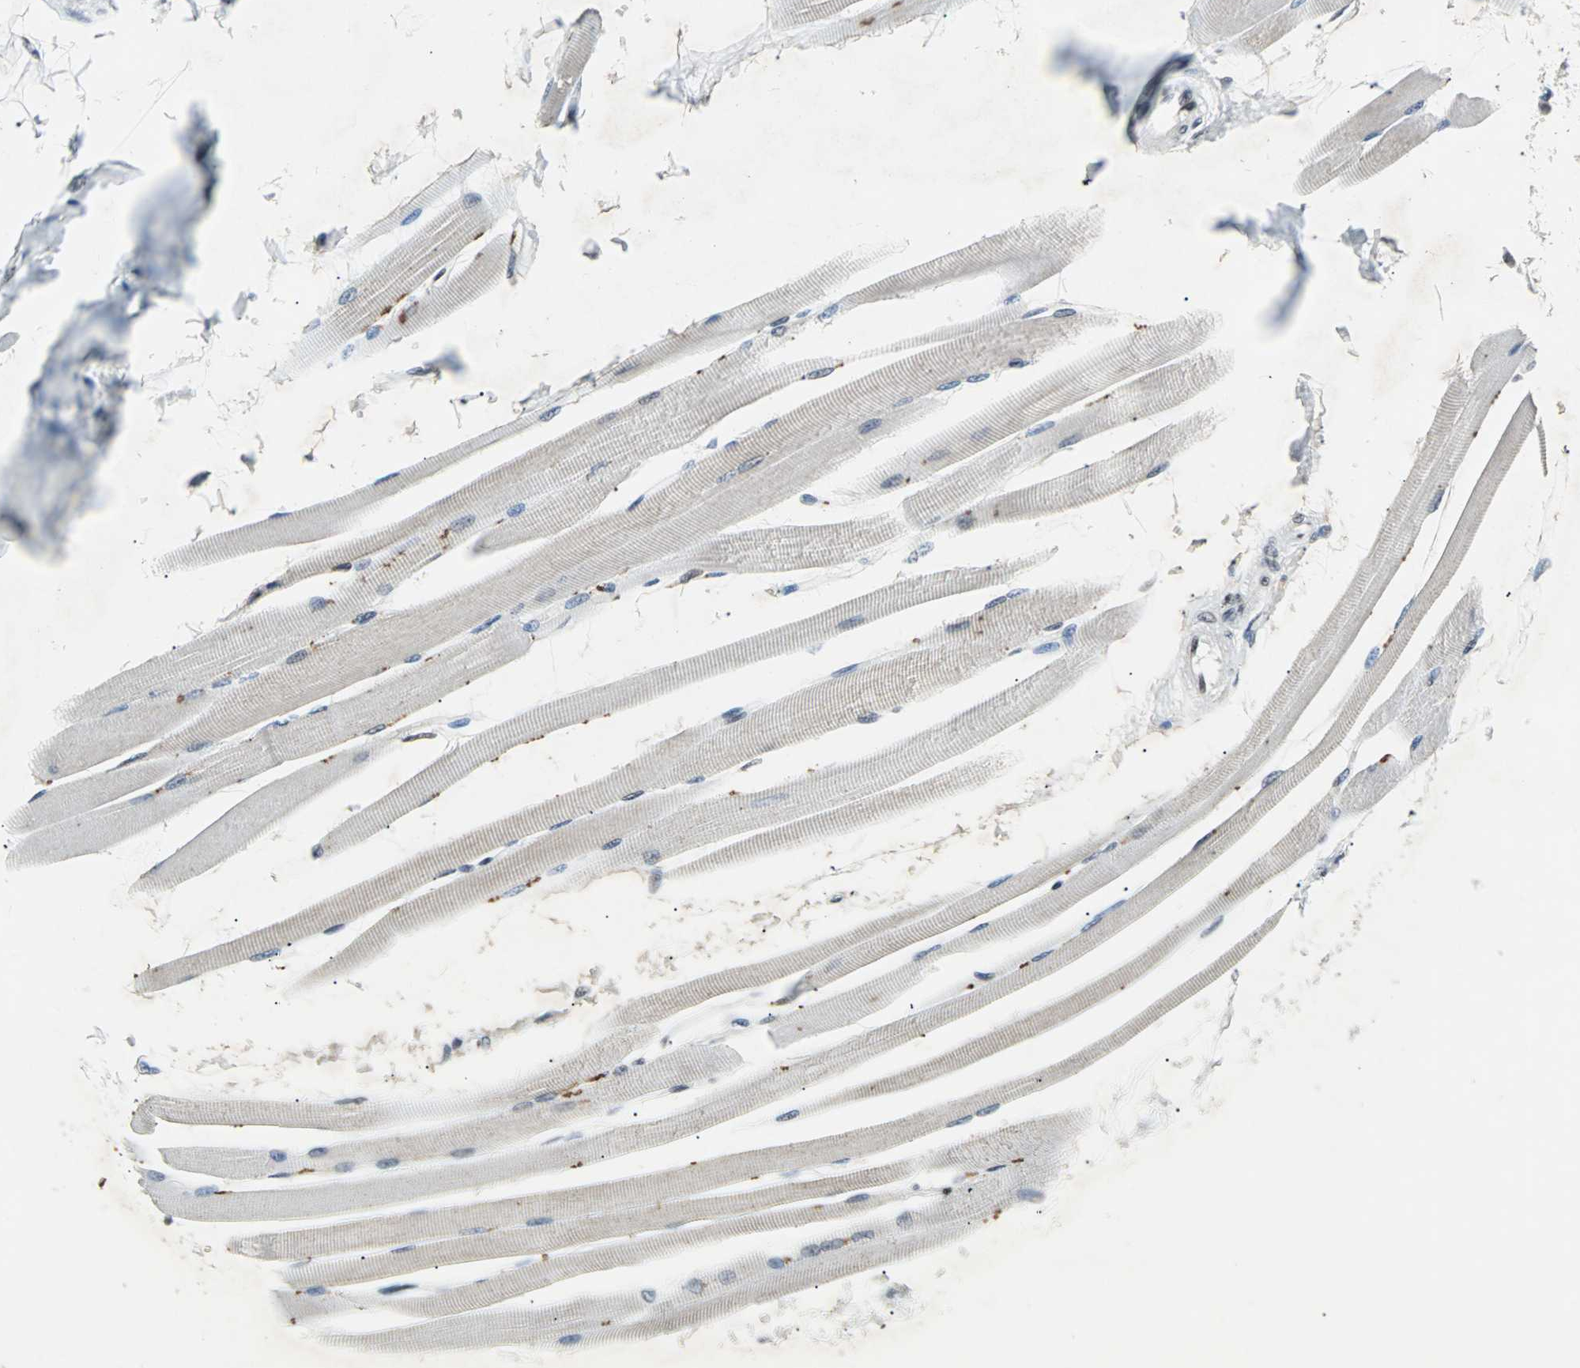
{"staining": {"intensity": "weak", "quantity": "25%-75%", "location": "cytoplasmic/membranous,nuclear"}, "tissue": "skeletal muscle", "cell_type": "Myocytes", "image_type": "normal", "snomed": [{"axis": "morphology", "description": "Normal tissue, NOS"}, {"axis": "topography", "description": "Skeletal muscle"}, {"axis": "topography", "description": "Peripheral nerve tissue"}], "caption": "Skeletal muscle stained with DAB (3,3'-diaminobenzidine) immunohistochemistry (IHC) displays low levels of weak cytoplasmic/membranous,nuclear expression in about 25%-75% of myocytes.", "gene": "GATAD2A", "patient": {"sex": "female", "age": 84}}